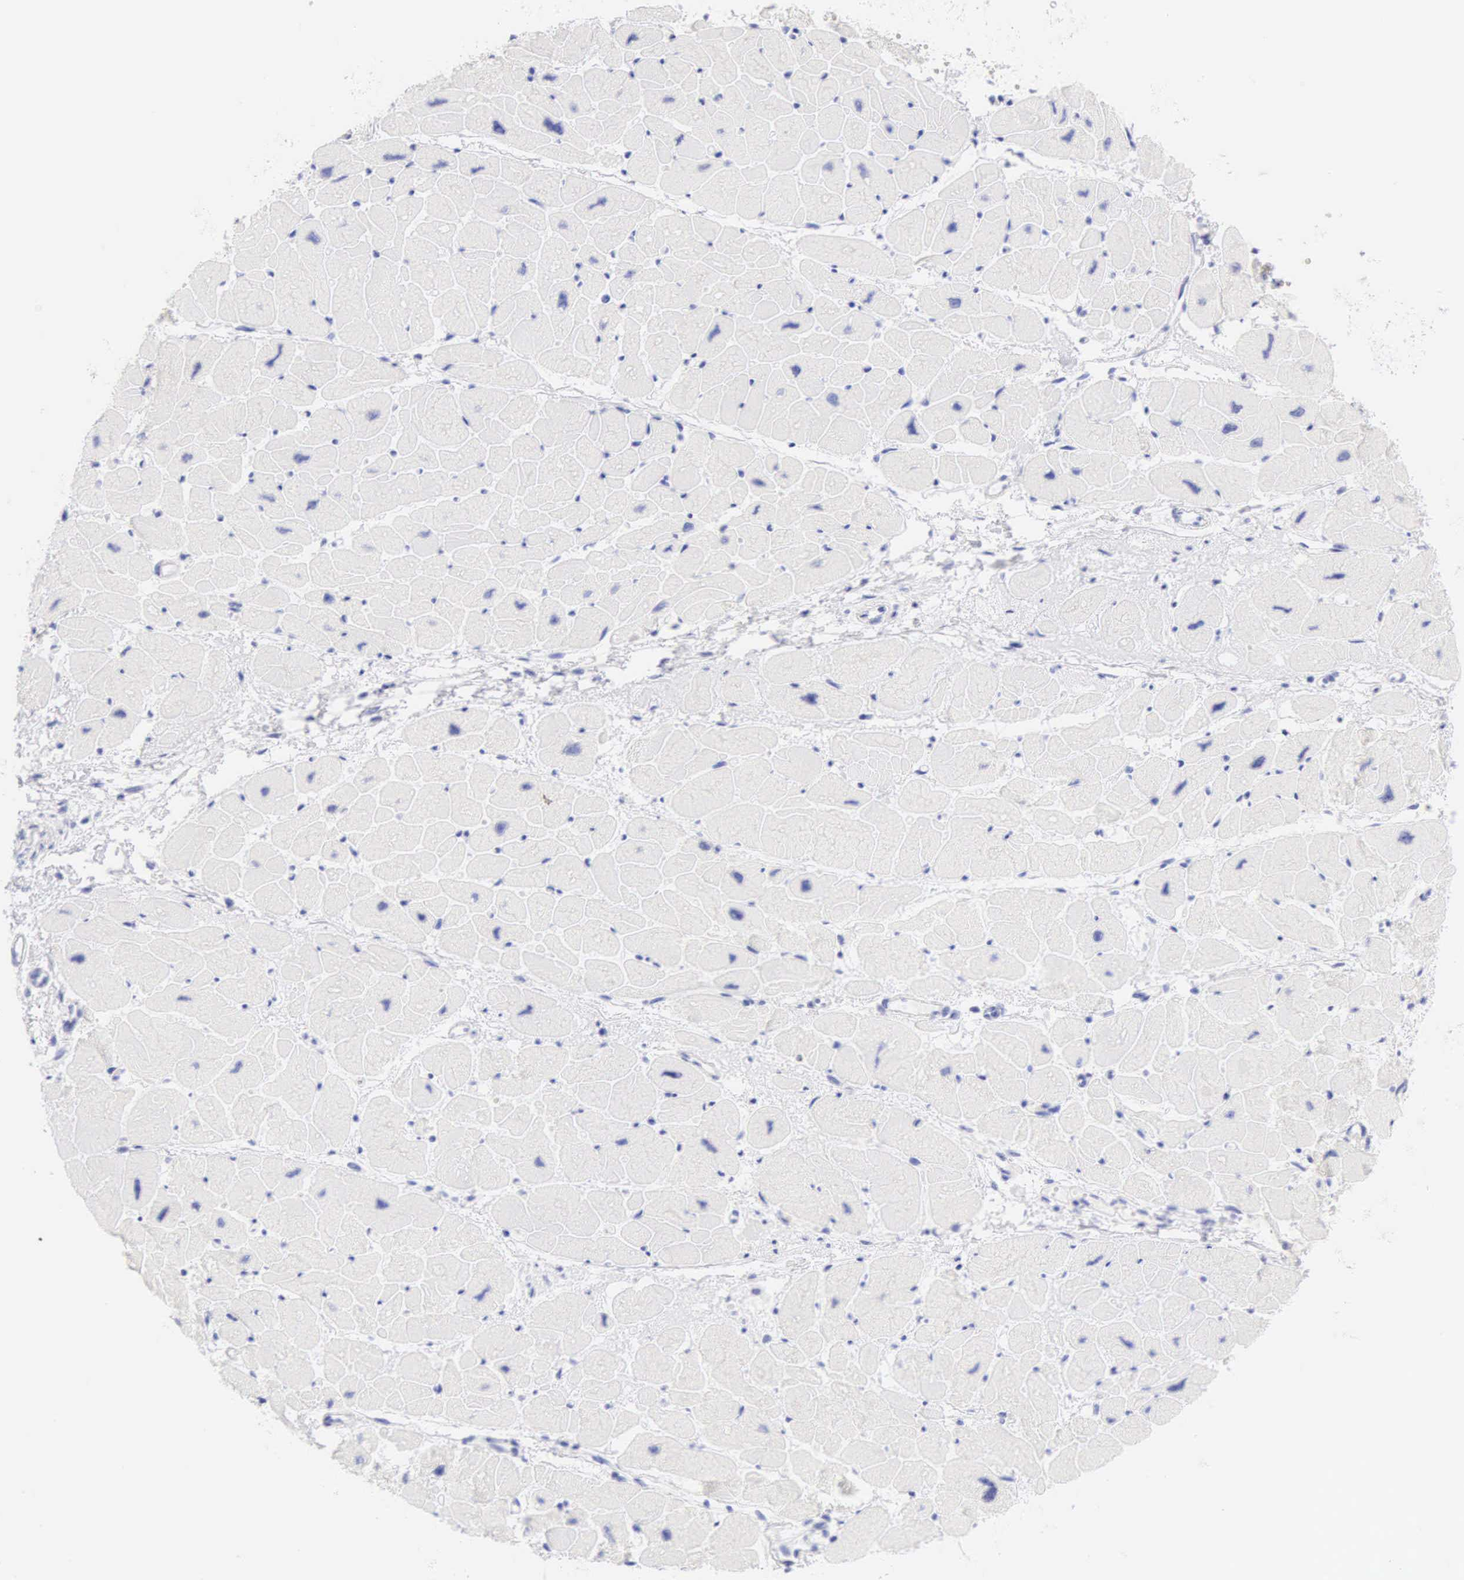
{"staining": {"intensity": "negative", "quantity": "none", "location": "none"}, "tissue": "heart muscle", "cell_type": "Cardiomyocytes", "image_type": "normal", "snomed": [{"axis": "morphology", "description": "Normal tissue, NOS"}, {"axis": "topography", "description": "Heart"}], "caption": "Histopathology image shows no significant protein positivity in cardiomyocytes of benign heart muscle. The staining is performed using DAB brown chromogen with nuclei counter-stained in using hematoxylin.", "gene": "CDKN2A", "patient": {"sex": "female", "age": 54}}